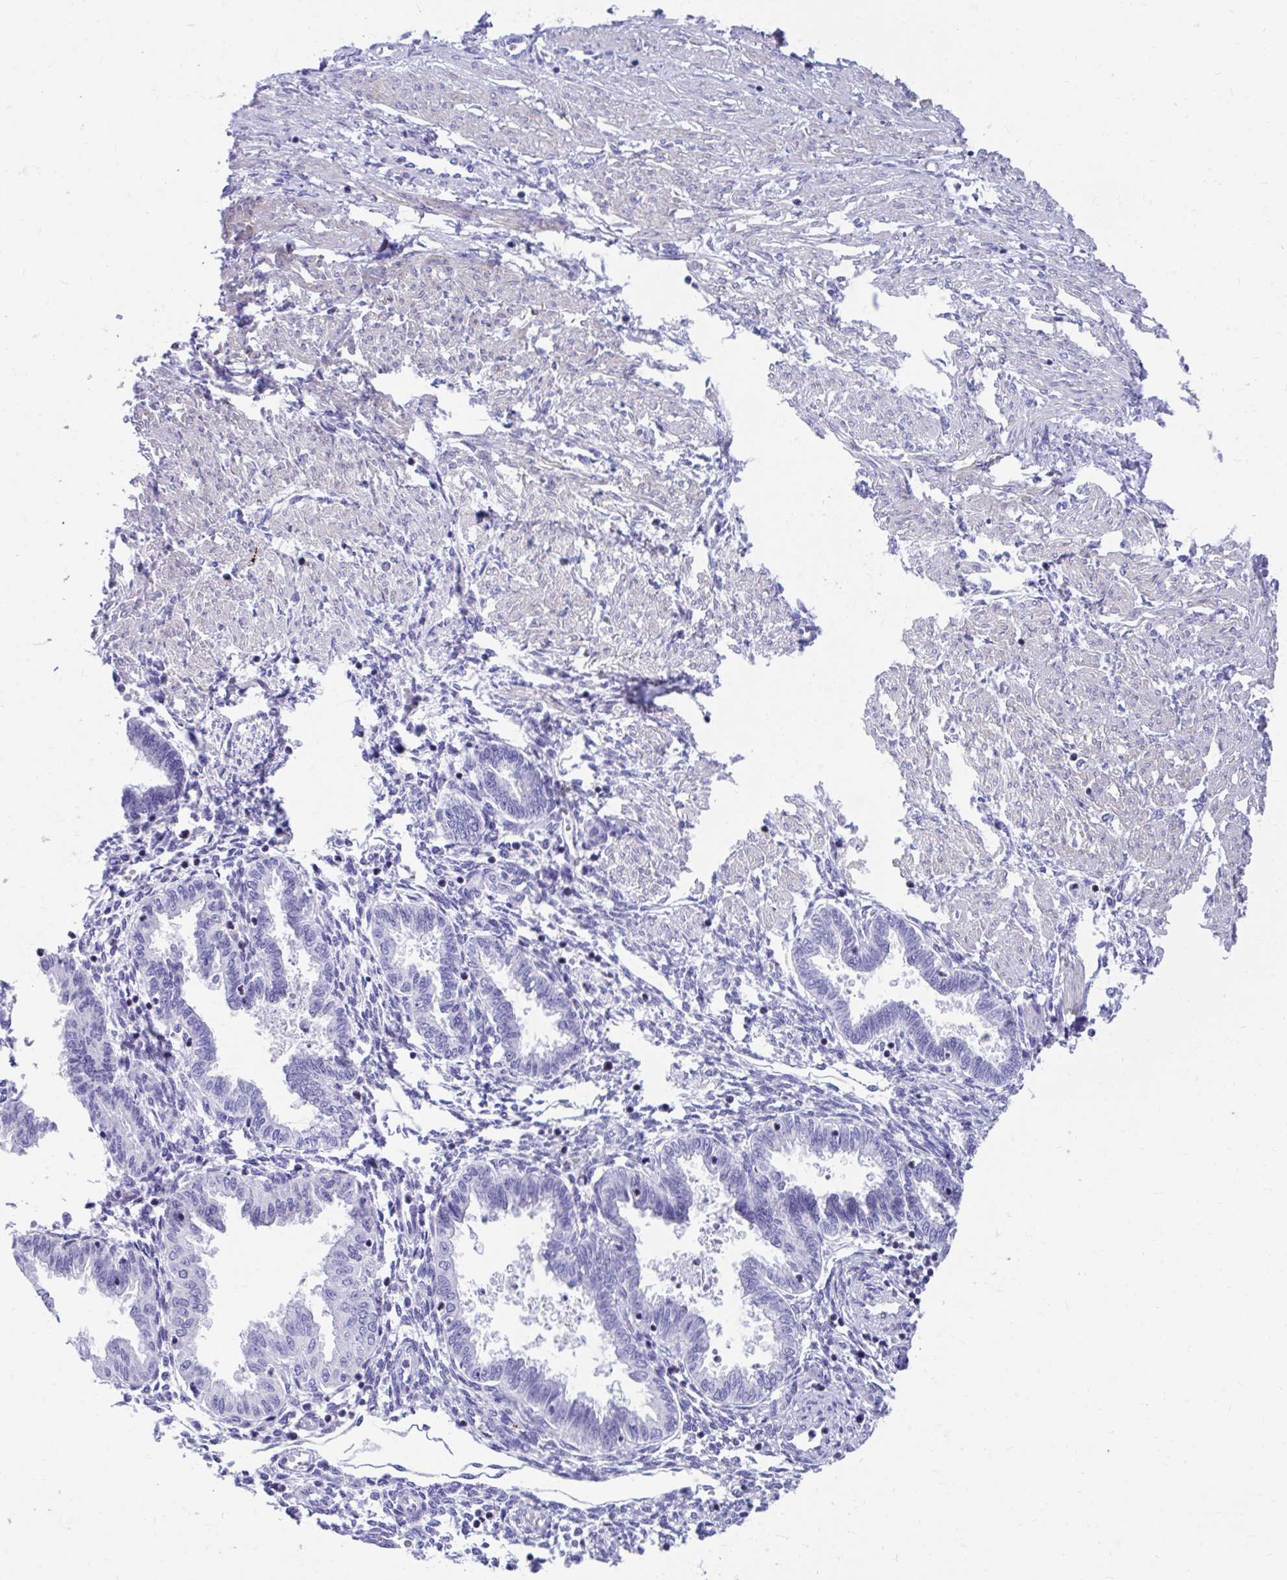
{"staining": {"intensity": "negative", "quantity": "none", "location": "none"}, "tissue": "endometrium", "cell_type": "Cells in endometrial stroma", "image_type": "normal", "snomed": [{"axis": "morphology", "description": "Normal tissue, NOS"}, {"axis": "topography", "description": "Endometrium"}], "caption": "Endometrium was stained to show a protein in brown. There is no significant staining in cells in endometrial stroma.", "gene": "RUNX3", "patient": {"sex": "female", "age": 33}}